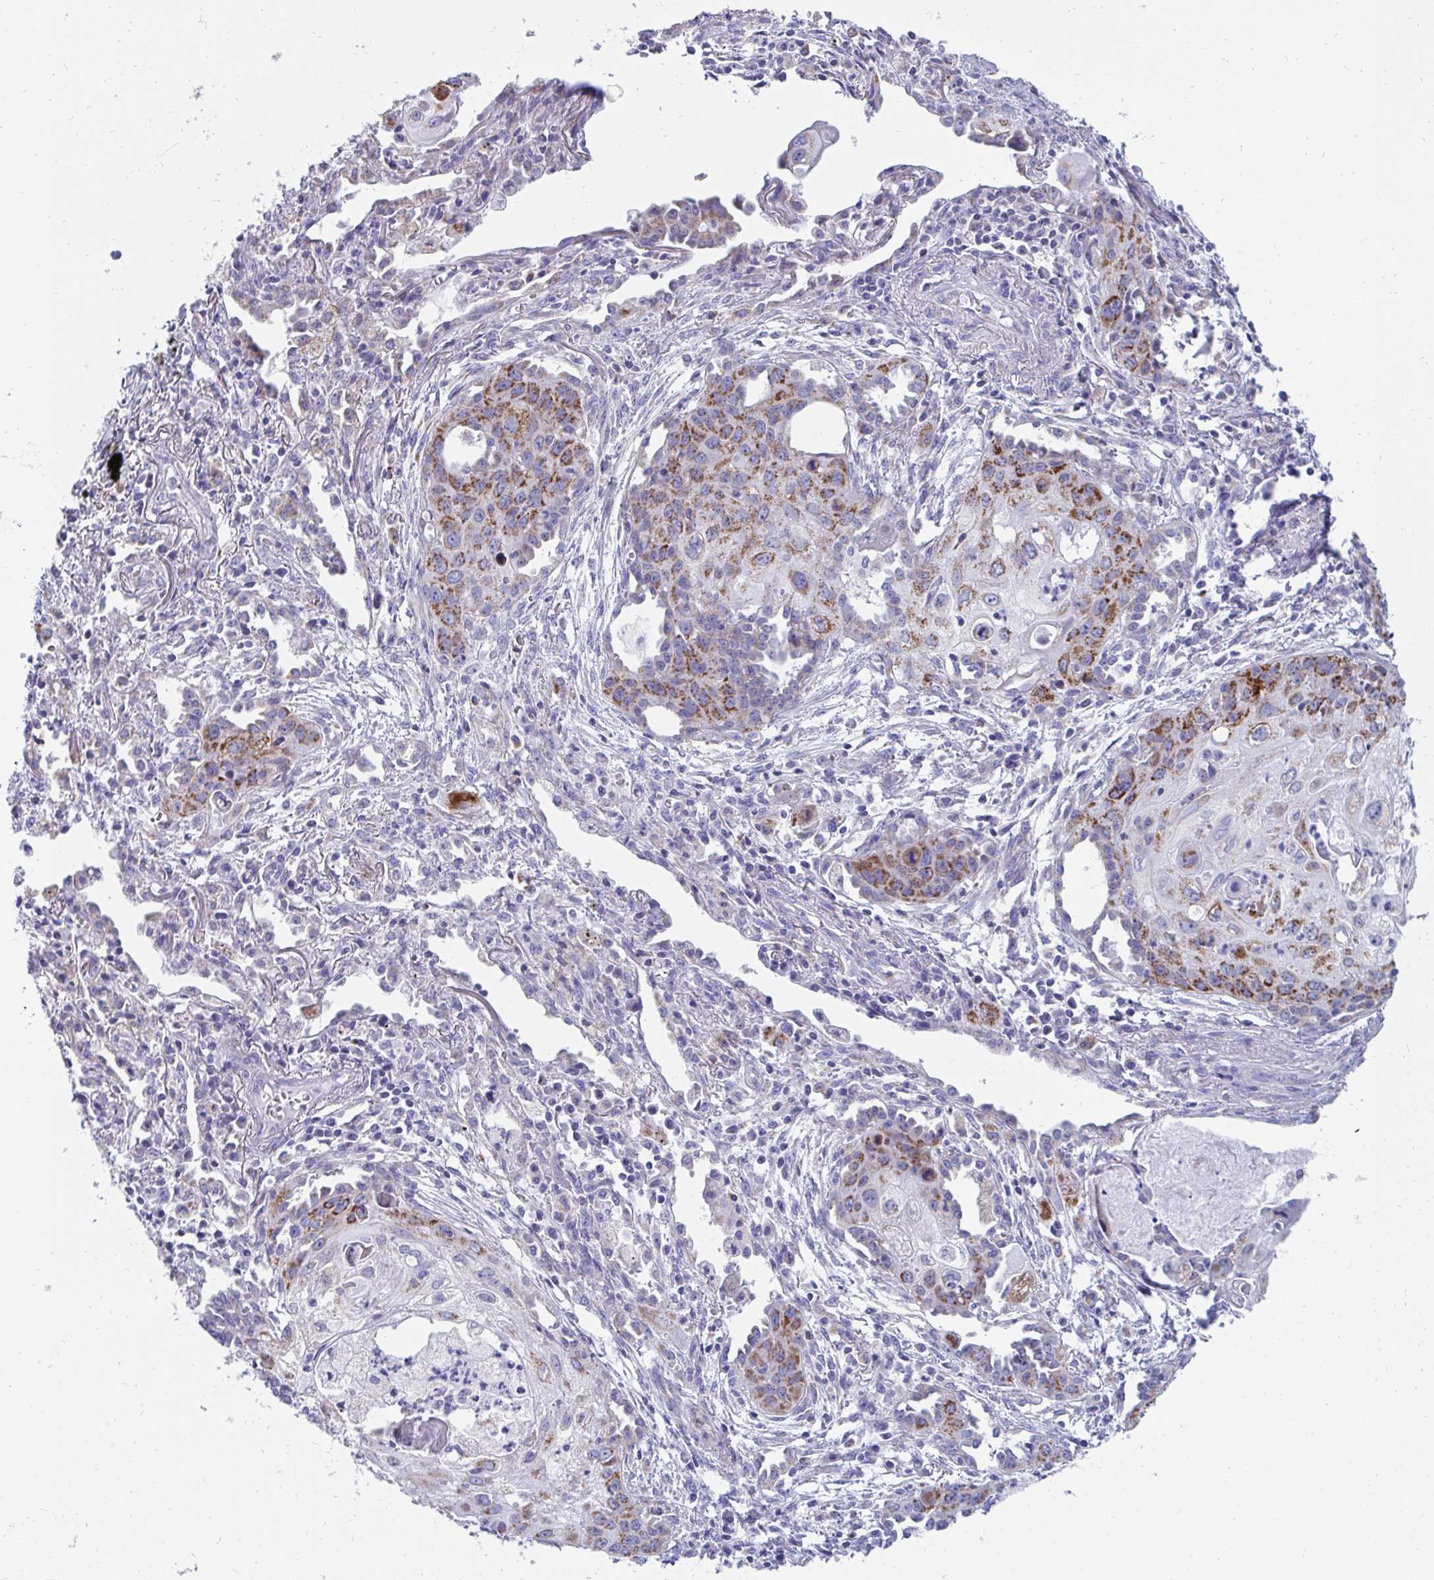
{"staining": {"intensity": "strong", "quantity": "25%-75%", "location": "cytoplasmic/membranous"}, "tissue": "lung cancer", "cell_type": "Tumor cells", "image_type": "cancer", "snomed": [{"axis": "morphology", "description": "Squamous cell carcinoma, NOS"}, {"axis": "topography", "description": "Lung"}], "caption": "Protein analysis of lung cancer tissue shows strong cytoplasmic/membranous staining in about 25%-75% of tumor cells.", "gene": "PC", "patient": {"sex": "male", "age": 71}}